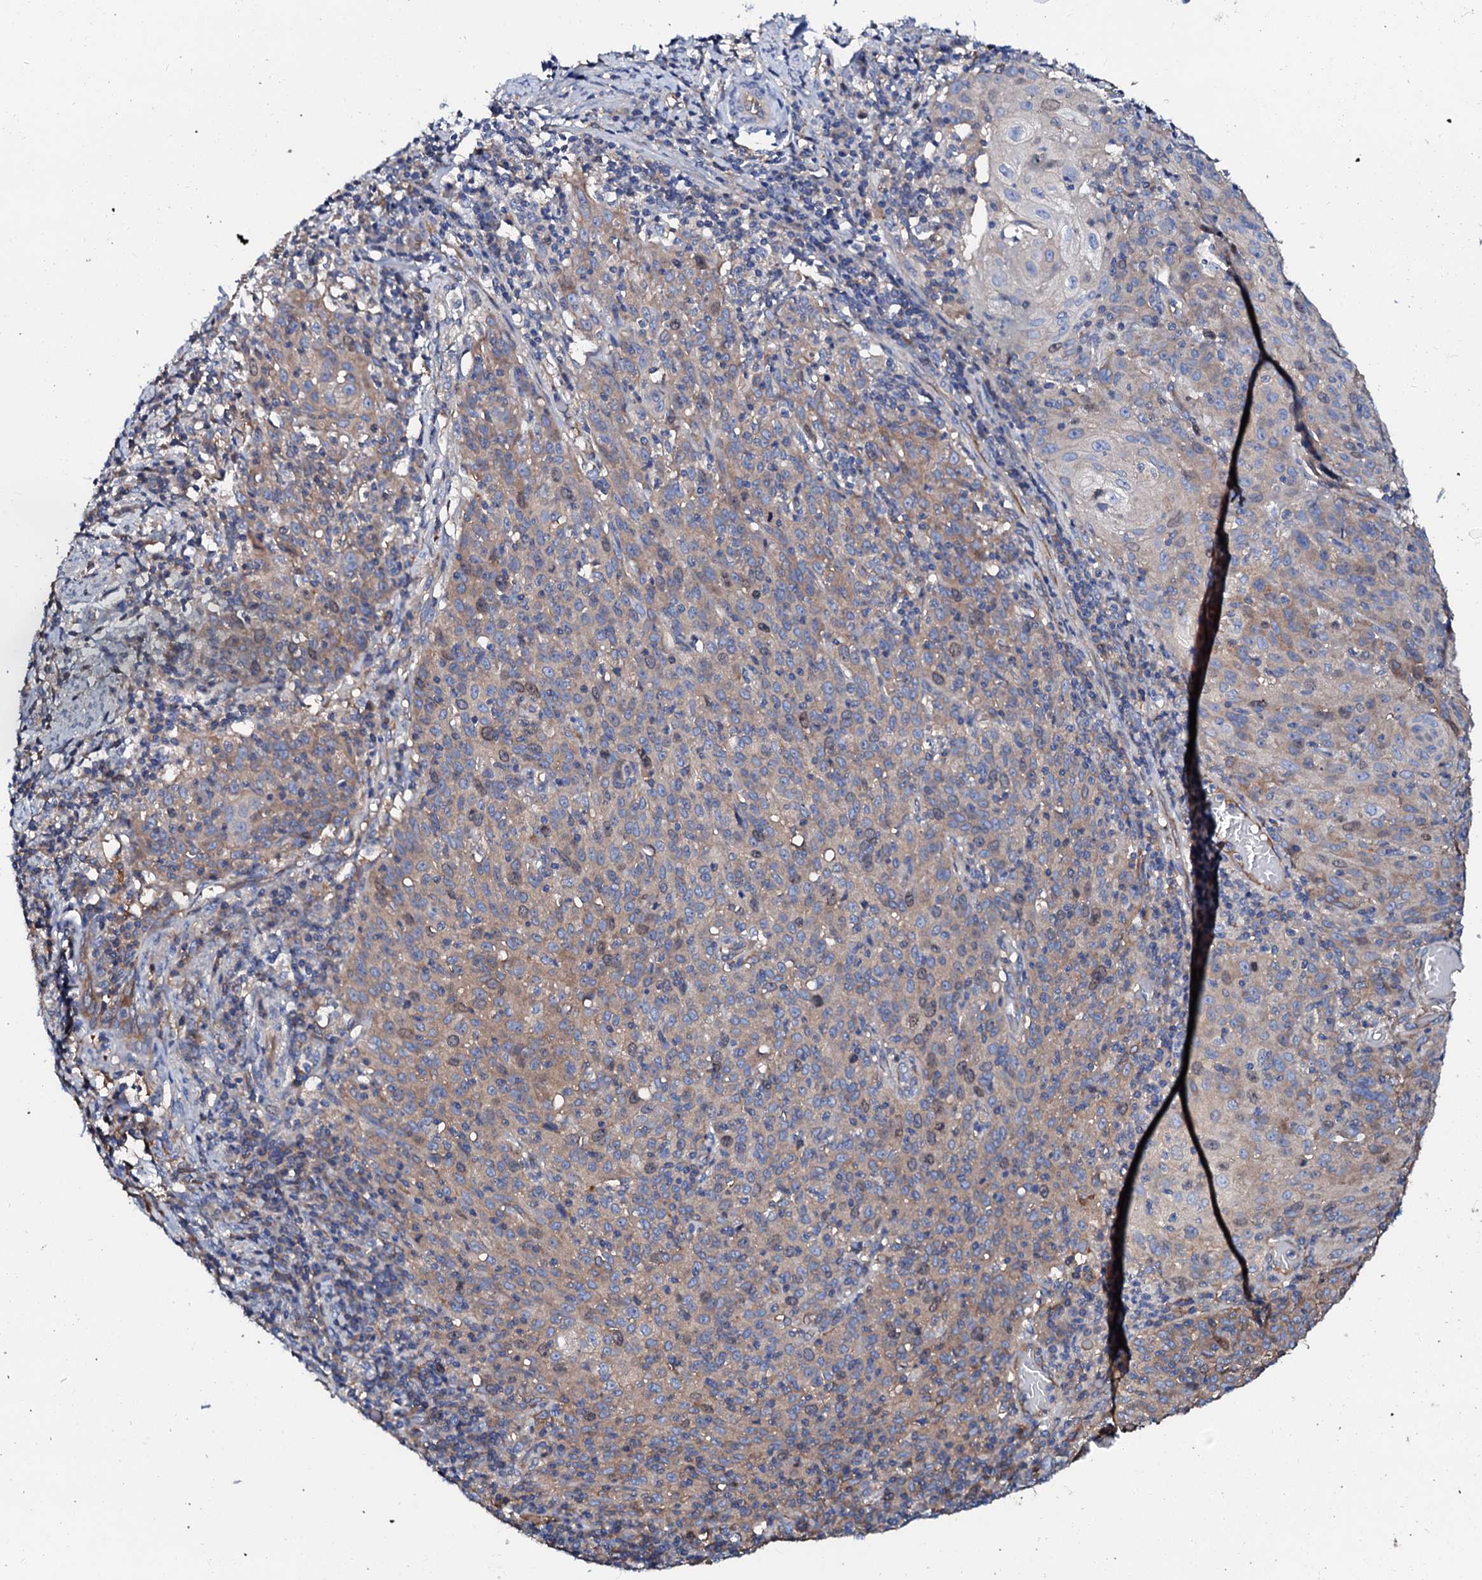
{"staining": {"intensity": "weak", "quantity": "<25%", "location": "cytoplasmic/membranous,nuclear"}, "tissue": "cervical cancer", "cell_type": "Tumor cells", "image_type": "cancer", "snomed": [{"axis": "morphology", "description": "Squamous cell carcinoma, NOS"}, {"axis": "topography", "description": "Cervix"}], "caption": "Micrograph shows no protein staining in tumor cells of cervical cancer tissue. (IHC, brightfield microscopy, high magnification).", "gene": "CSKMT", "patient": {"sex": "female", "age": 50}}